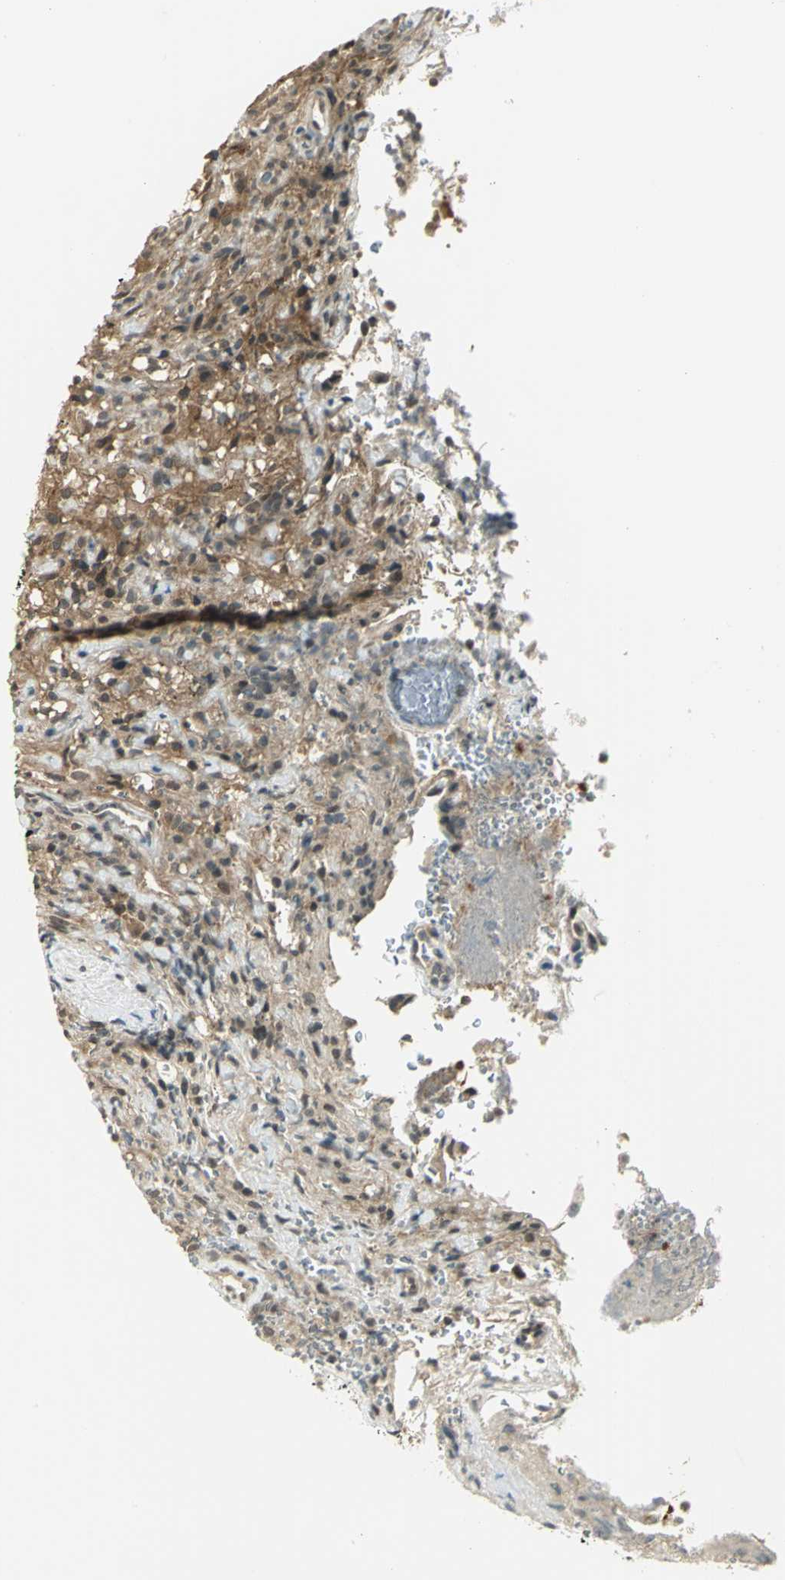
{"staining": {"intensity": "moderate", "quantity": ">75%", "location": "cytoplasmic/membranous"}, "tissue": "glioma", "cell_type": "Tumor cells", "image_type": "cancer", "snomed": [{"axis": "morphology", "description": "Normal tissue, NOS"}, {"axis": "morphology", "description": "Glioma, malignant, High grade"}, {"axis": "topography", "description": "Cerebral cortex"}], "caption": "Glioma stained with immunohistochemistry shows moderate cytoplasmic/membranous staining in approximately >75% of tumor cells. (DAB IHC, brown staining for protein, blue staining for nuclei).", "gene": "CDC34", "patient": {"sex": "male", "age": 75}}